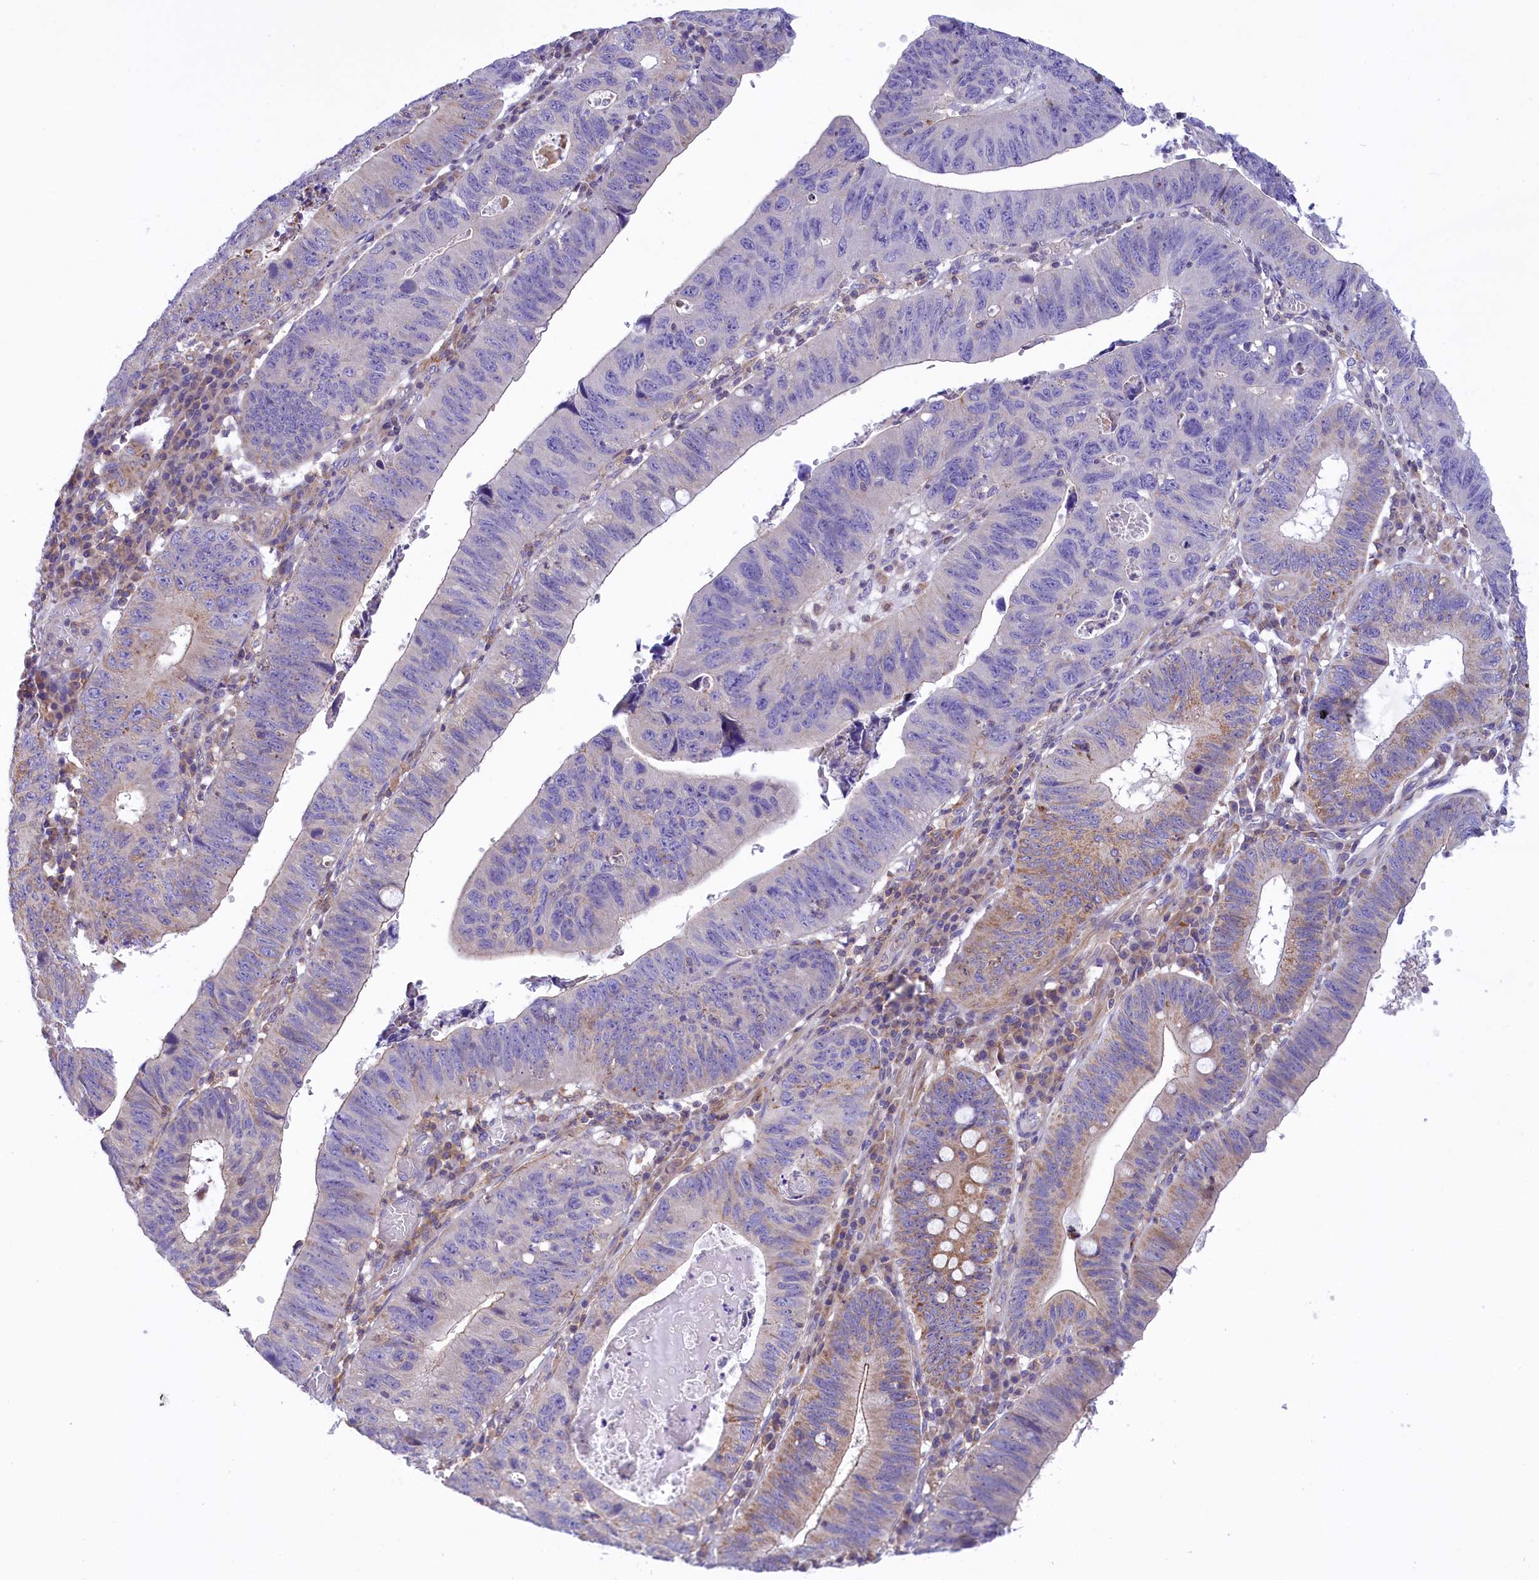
{"staining": {"intensity": "weak", "quantity": "<25%", "location": "cytoplasmic/membranous"}, "tissue": "stomach cancer", "cell_type": "Tumor cells", "image_type": "cancer", "snomed": [{"axis": "morphology", "description": "Adenocarcinoma, NOS"}, {"axis": "topography", "description": "Stomach"}], "caption": "The photomicrograph exhibits no staining of tumor cells in stomach adenocarcinoma.", "gene": "CORO7-PAM16", "patient": {"sex": "male", "age": 59}}